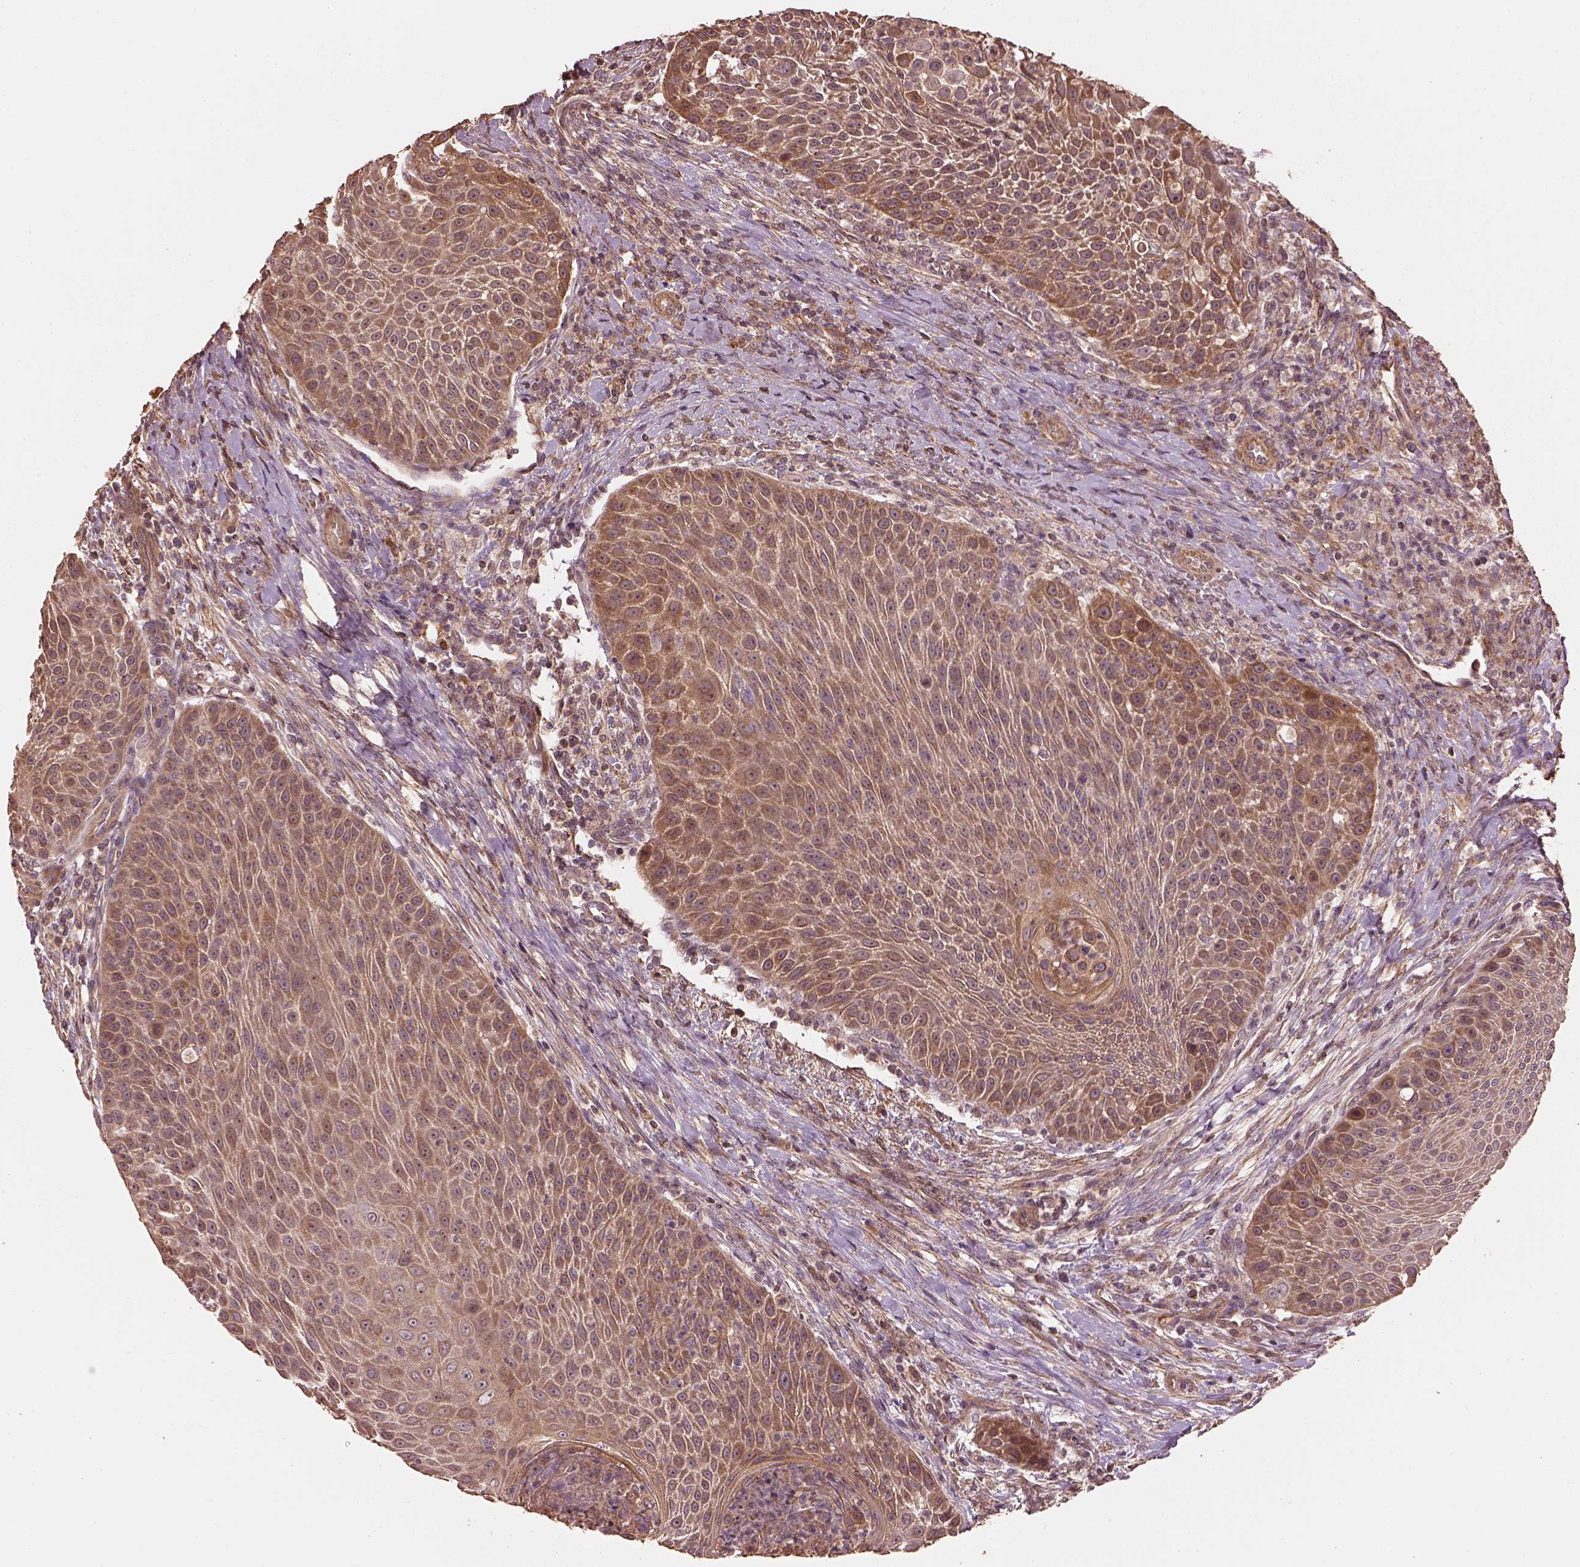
{"staining": {"intensity": "moderate", "quantity": ">75%", "location": "cytoplasmic/membranous"}, "tissue": "head and neck cancer", "cell_type": "Tumor cells", "image_type": "cancer", "snomed": [{"axis": "morphology", "description": "Squamous cell carcinoma, NOS"}, {"axis": "topography", "description": "Head-Neck"}], "caption": "This is an image of IHC staining of head and neck squamous cell carcinoma, which shows moderate staining in the cytoplasmic/membranous of tumor cells.", "gene": "METTL4", "patient": {"sex": "male", "age": 69}}